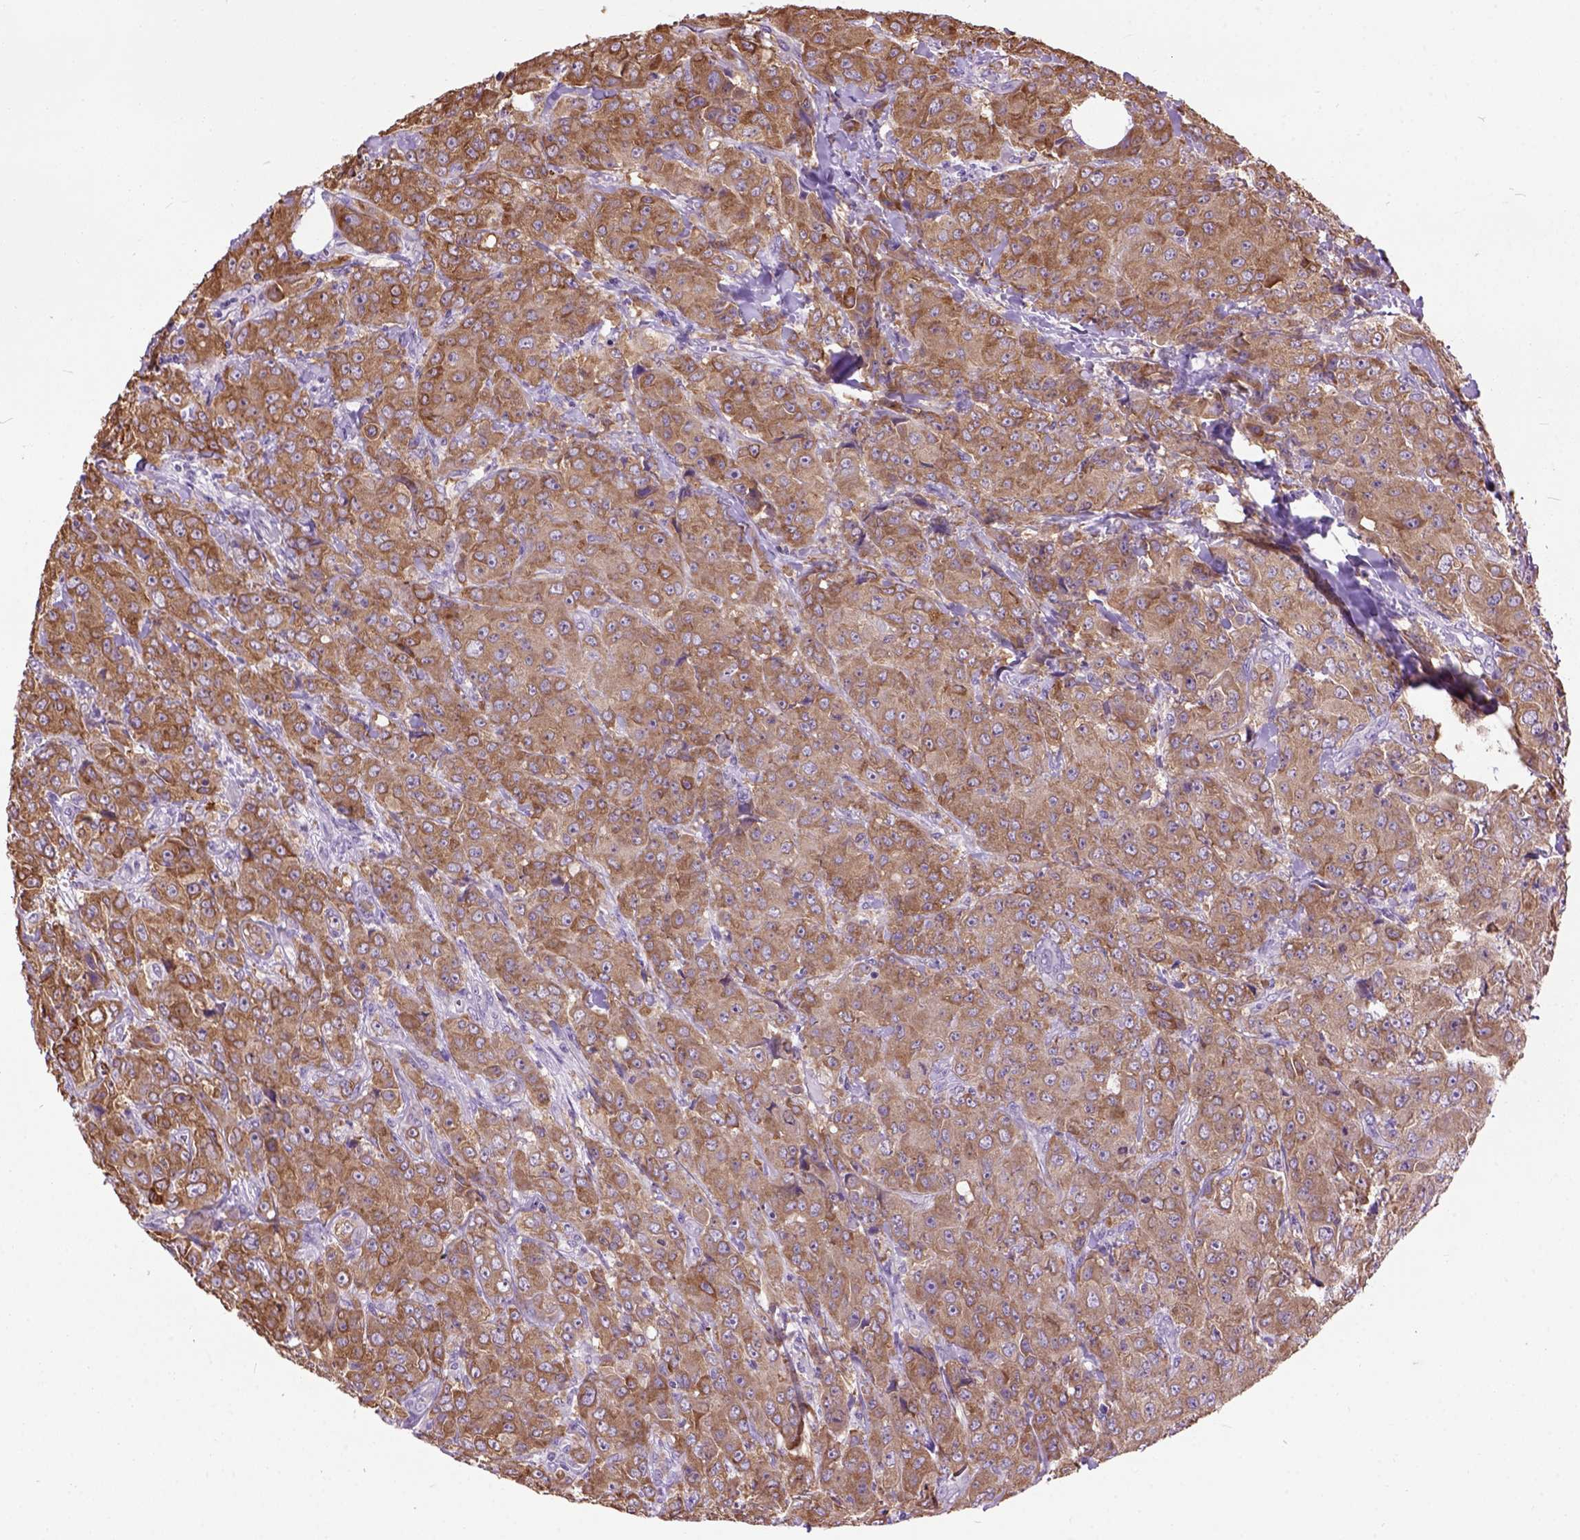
{"staining": {"intensity": "moderate", "quantity": ">75%", "location": "cytoplasmic/membranous"}, "tissue": "breast cancer", "cell_type": "Tumor cells", "image_type": "cancer", "snomed": [{"axis": "morphology", "description": "Duct carcinoma"}, {"axis": "topography", "description": "Breast"}], "caption": "This is a photomicrograph of immunohistochemistry staining of breast cancer, which shows moderate staining in the cytoplasmic/membranous of tumor cells.", "gene": "MAPT", "patient": {"sex": "female", "age": 43}}